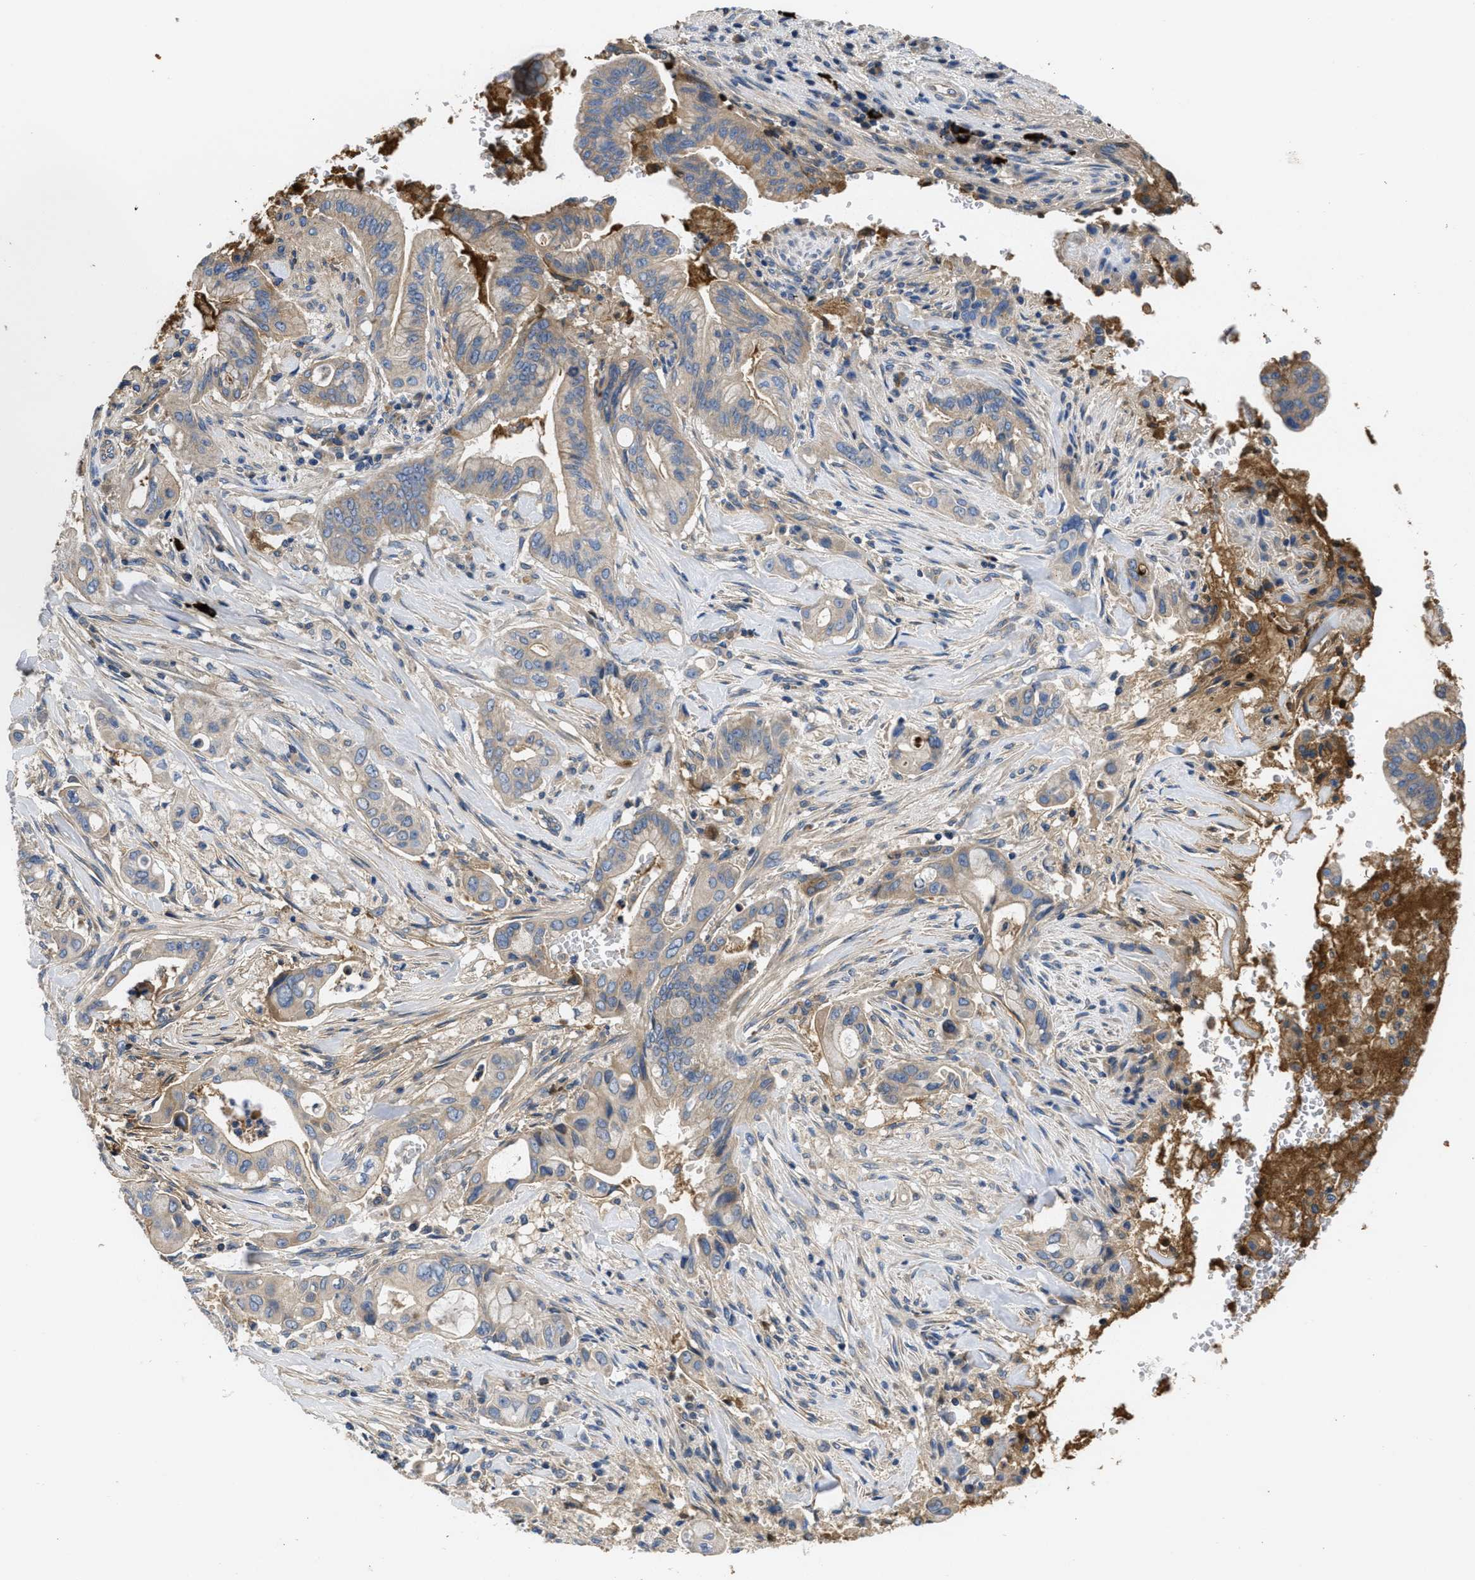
{"staining": {"intensity": "weak", "quantity": "25%-75%", "location": "cytoplasmic/membranous"}, "tissue": "pancreatic cancer", "cell_type": "Tumor cells", "image_type": "cancer", "snomed": [{"axis": "morphology", "description": "Adenocarcinoma, NOS"}, {"axis": "topography", "description": "Pancreas"}], "caption": "Immunohistochemical staining of human adenocarcinoma (pancreatic) reveals low levels of weak cytoplasmic/membranous positivity in approximately 25%-75% of tumor cells.", "gene": "GALK1", "patient": {"sex": "female", "age": 73}}